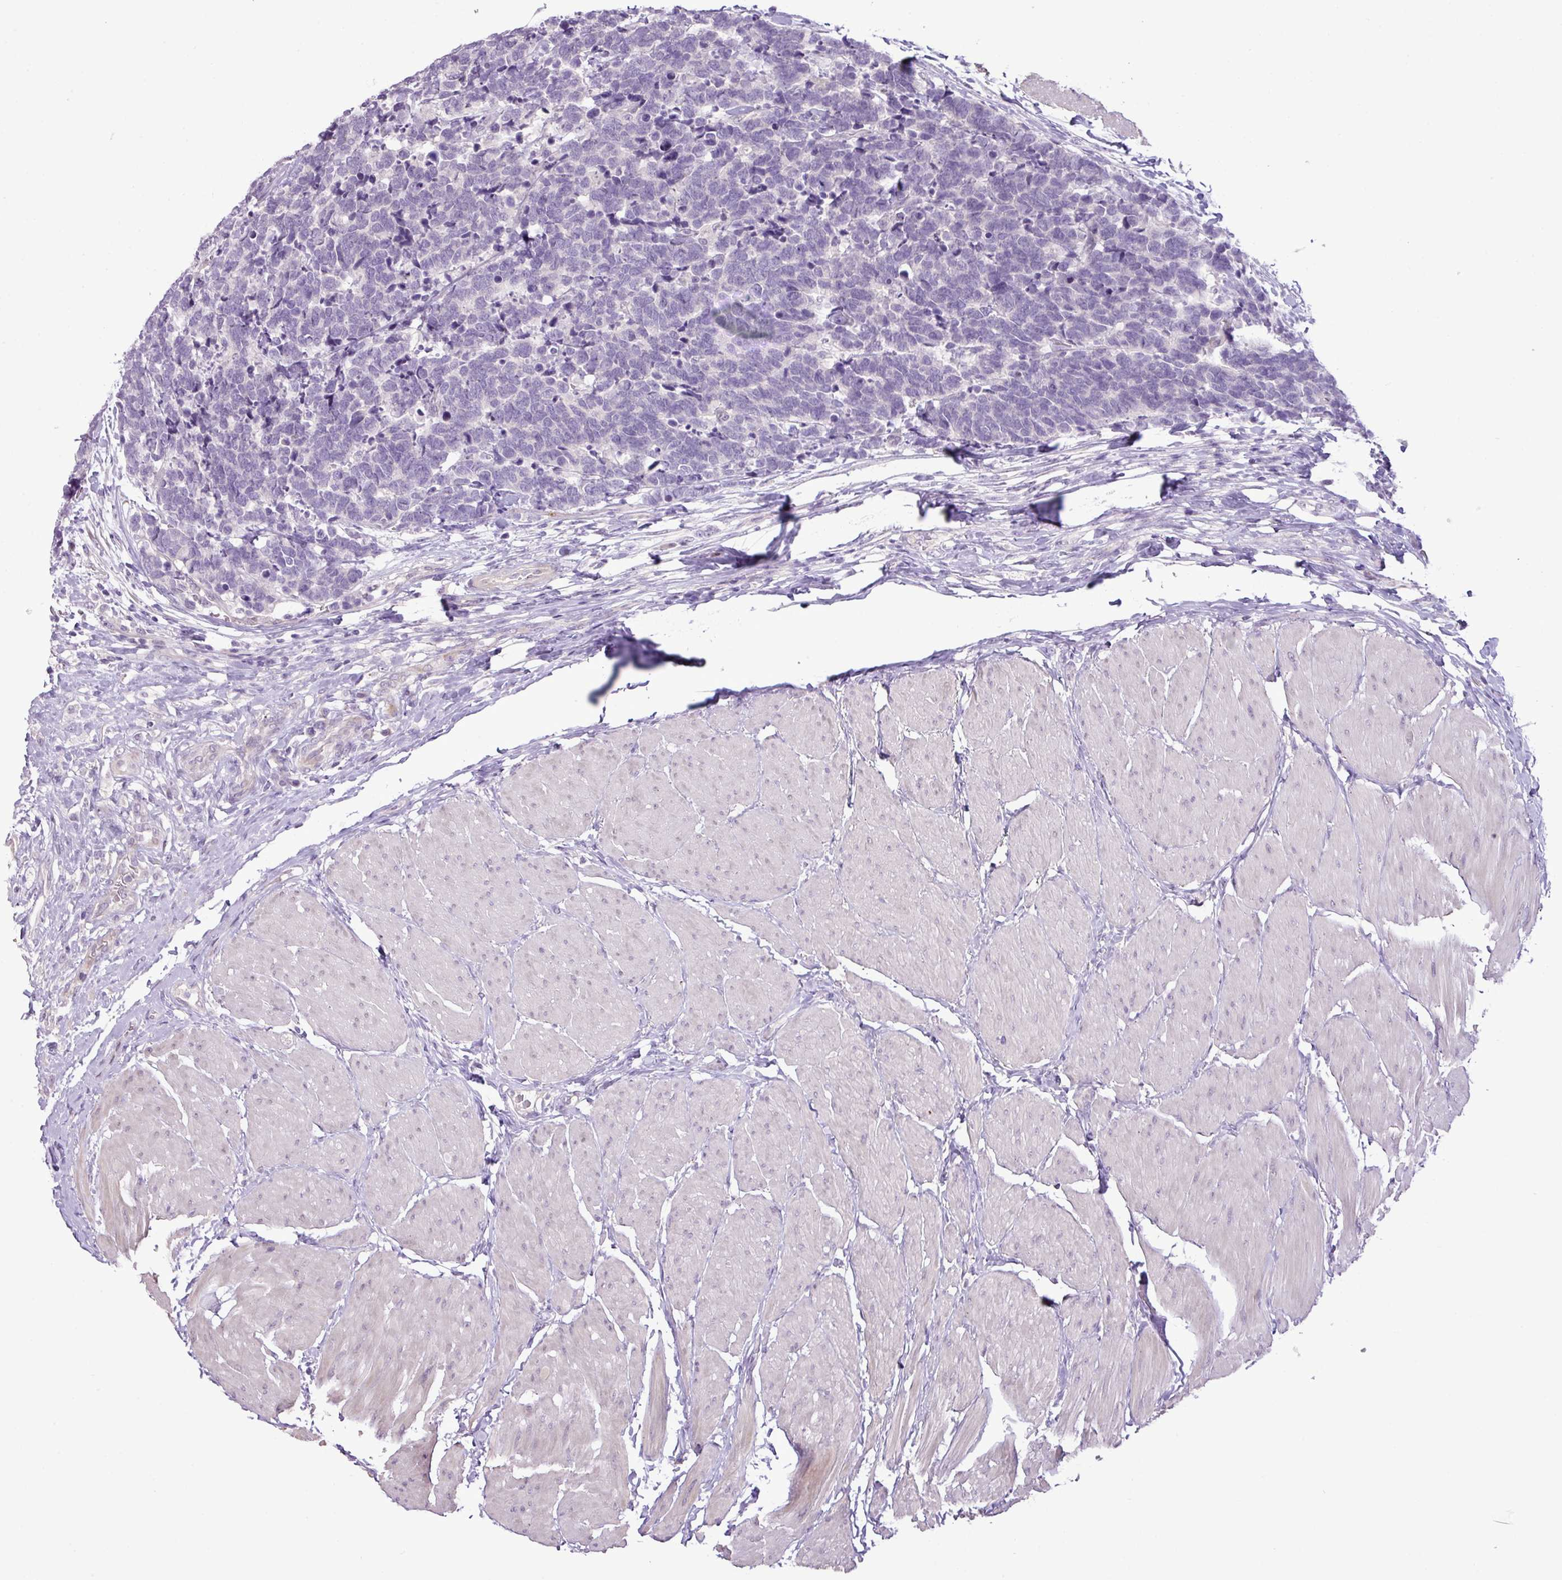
{"staining": {"intensity": "negative", "quantity": "none", "location": "none"}, "tissue": "carcinoid", "cell_type": "Tumor cells", "image_type": "cancer", "snomed": [{"axis": "morphology", "description": "Carcinoma, NOS"}, {"axis": "morphology", "description": "Carcinoid, malignant, NOS"}, {"axis": "topography", "description": "Urinary bladder"}], "caption": "The IHC photomicrograph has no significant positivity in tumor cells of carcinoid tissue.", "gene": "DNAJB13", "patient": {"sex": "male", "age": 57}}